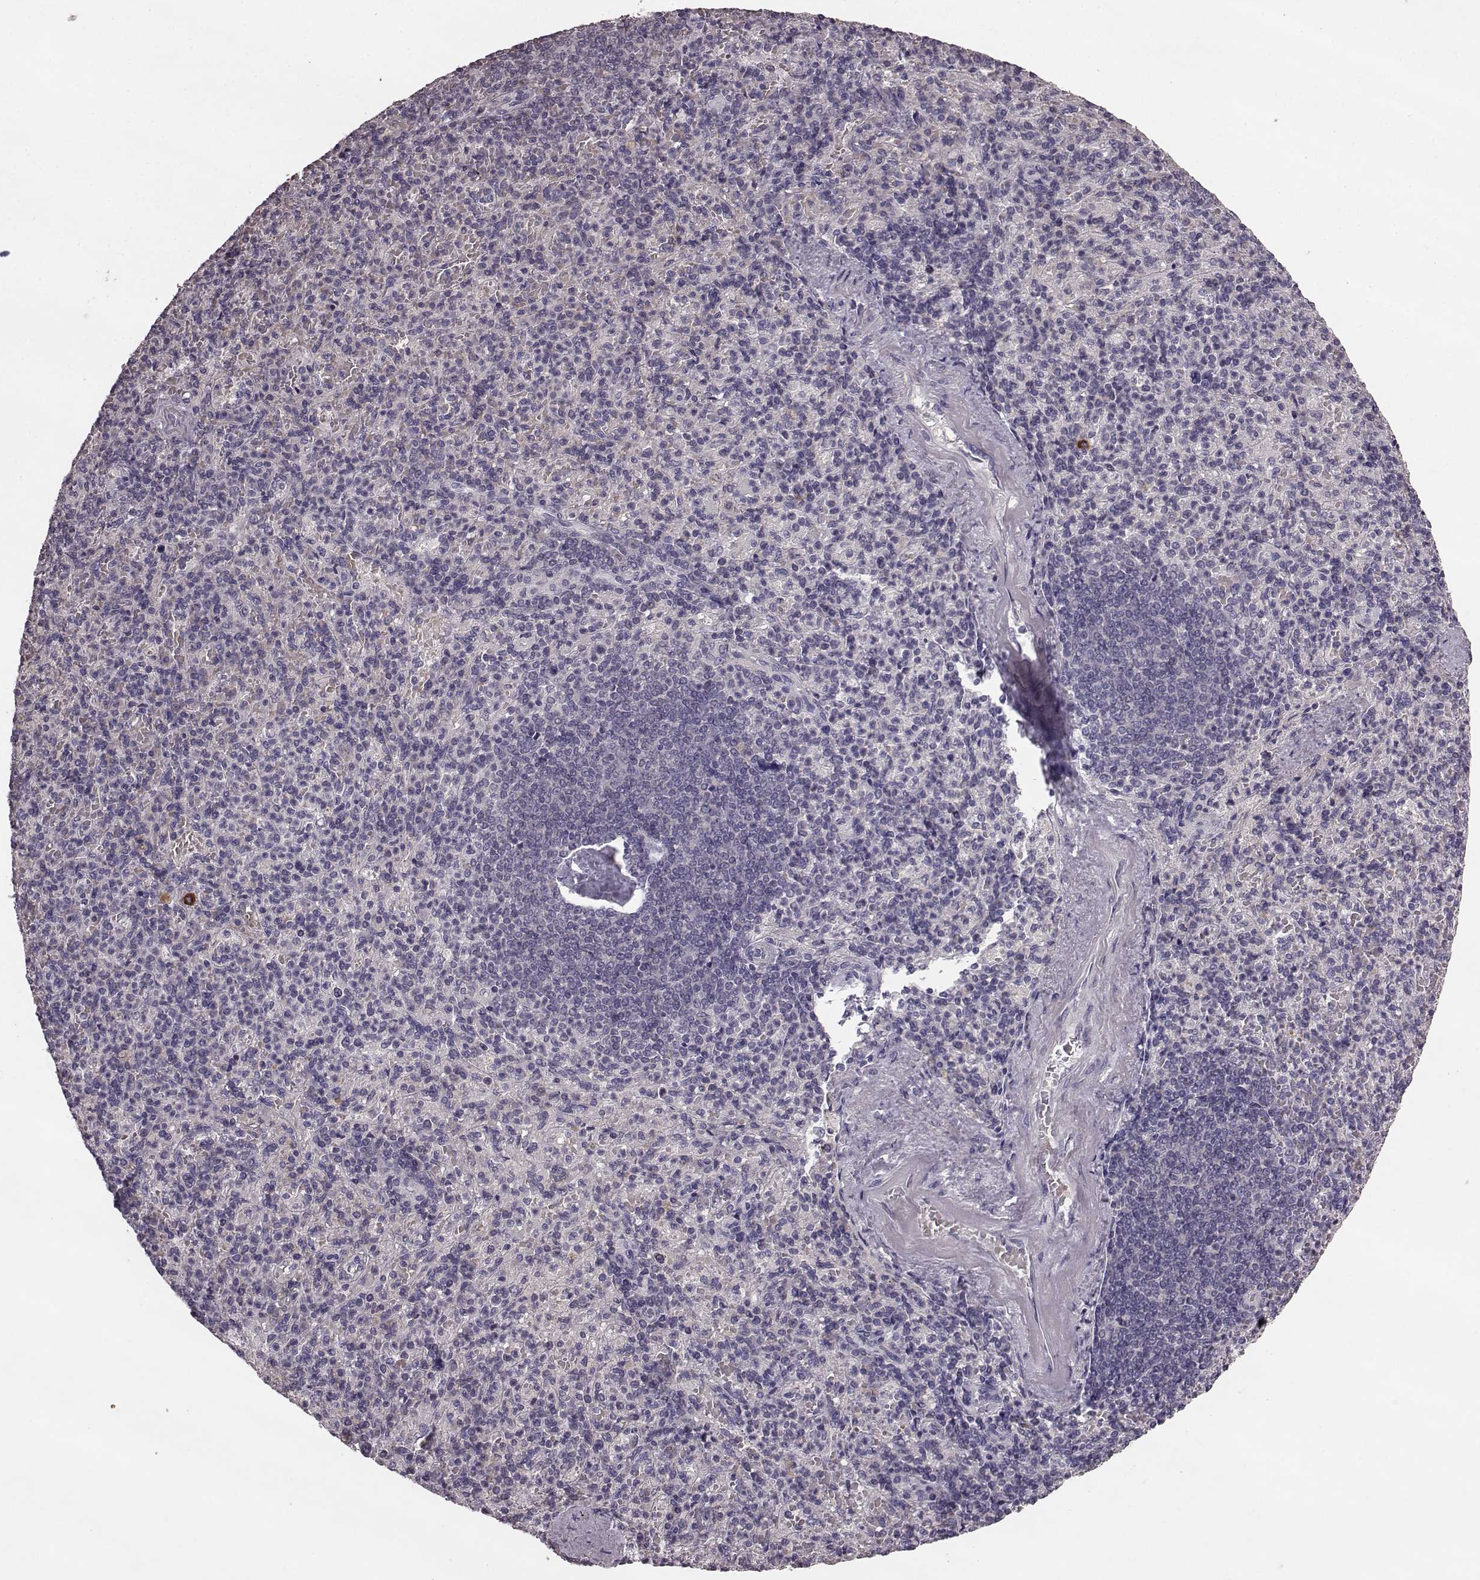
{"staining": {"intensity": "negative", "quantity": "none", "location": "none"}, "tissue": "spleen", "cell_type": "Cells in red pulp", "image_type": "normal", "snomed": [{"axis": "morphology", "description": "Normal tissue, NOS"}, {"axis": "topography", "description": "Spleen"}], "caption": "Spleen was stained to show a protein in brown. There is no significant expression in cells in red pulp.", "gene": "SLC52A3", "patient": {"sex": "female", "age": 74}}